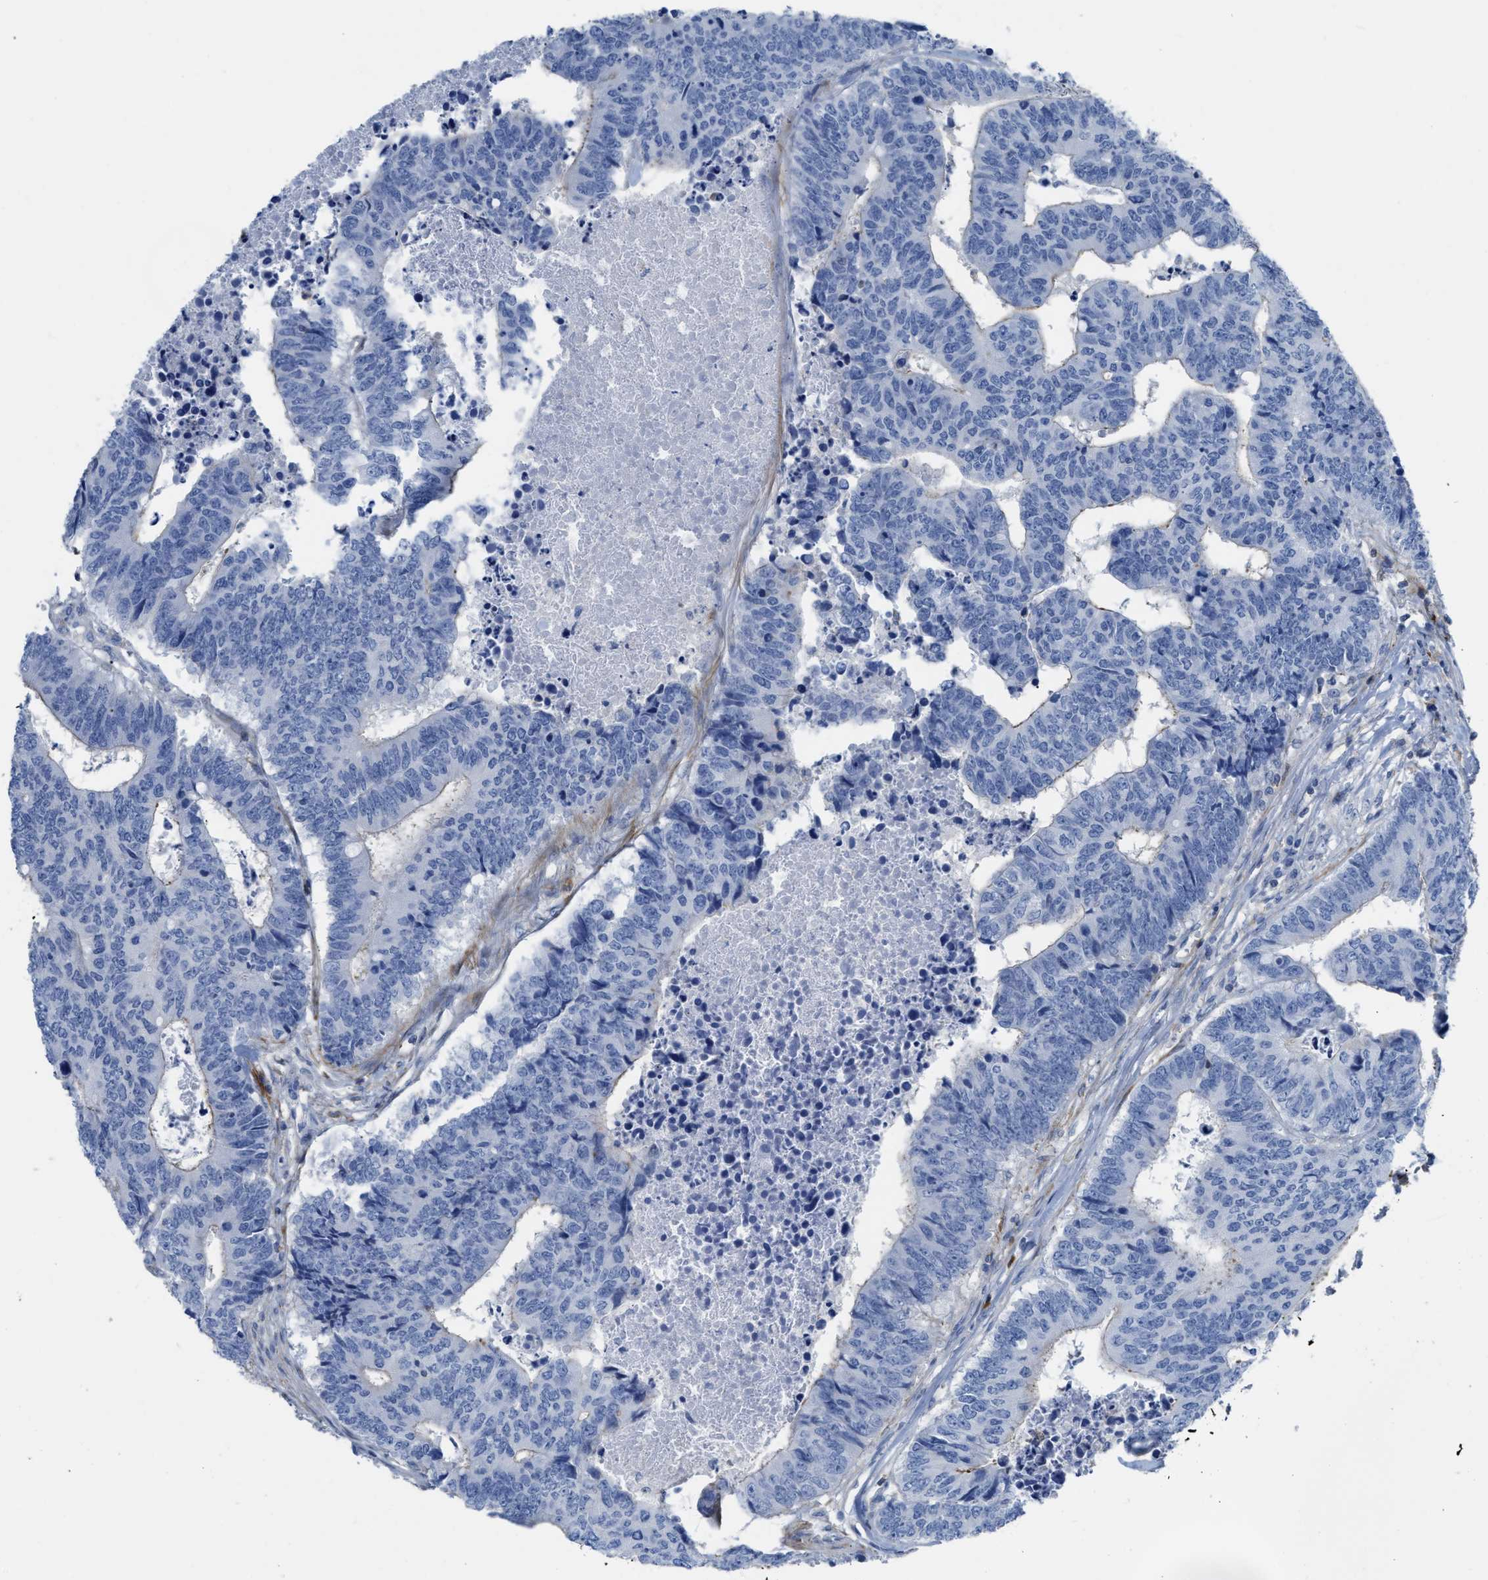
{"staining": {"intensity": "weak", "quantity": "<25%", "location": "cytoplasmic/membranous"}, "tissue": "colorectal cancer", "cell_type": "Tumor cells", "image_type": "cancer", "snomed": [{"axis": "morphology", "description": "Adenocarcinoma, NOS"}, {"axis": "topography", "description": "Rectum"}], "caption": "Tumor cells are negative for brown protein staining in colorectal cancer.", "gene": "PRMT2", "patient": {"sex": "male", "age": 84}}